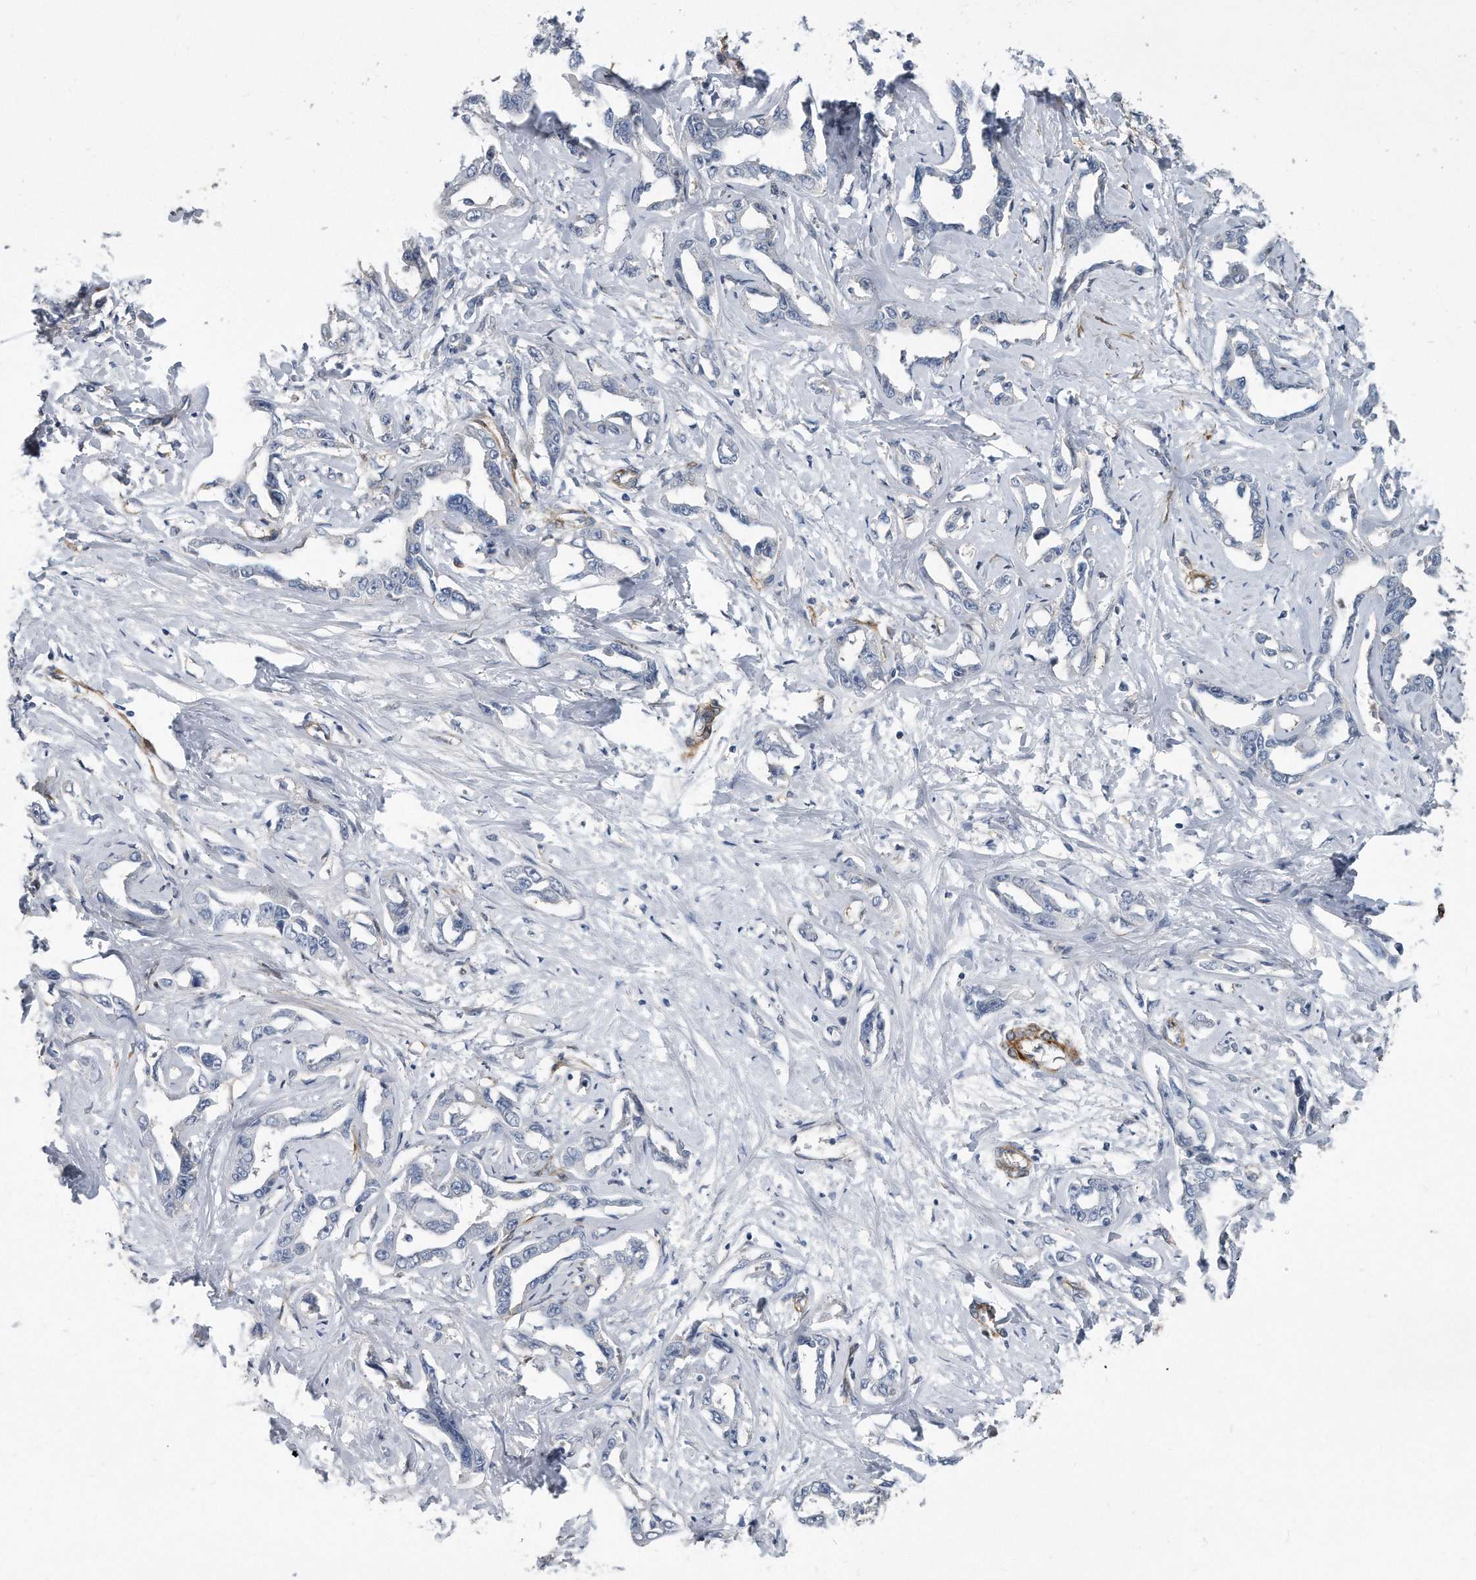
{"staining": {"intensity": "negative", "quantity": "none", "location": "none"}, "tissue": "liver cancer", "cell_type": "Tumor cells", "image_type": "cancer", "snomed": [{"axis": "morphology", "description": "Cholangiocarcinoma"}, {"axis": "topography", "description": "Liver"}], "caption": "This is a image of immunohistochemistry staining of liver cancer, which shows no staining in tumor cells. (Brightfield microscopy of DAB IHC at high magnification).", "gene": "EIF2B4", "patient": {"sex": "male", "age": 59}}